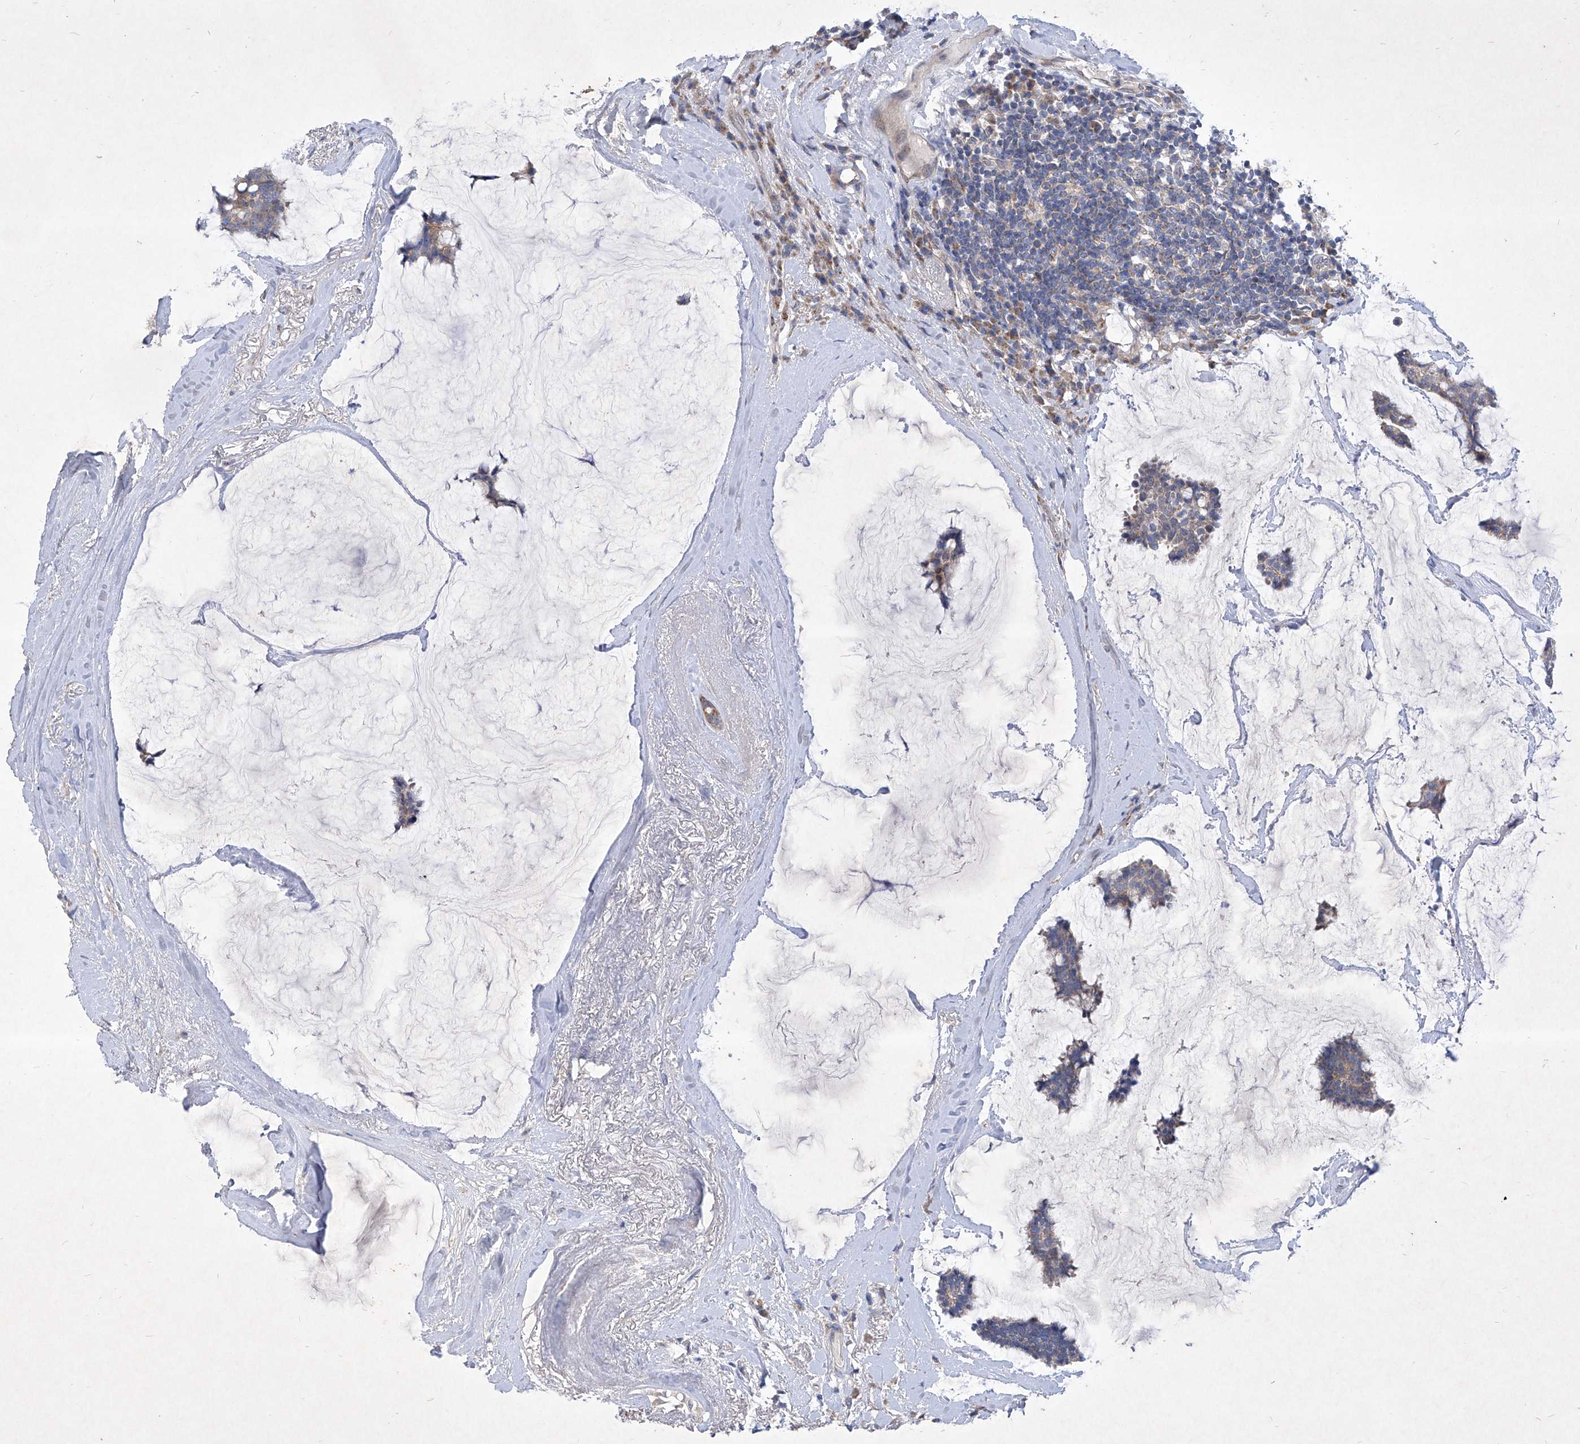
{"staining": {"intensity": "negative", "quantity": "none", "location": "none"}, "tissue": "breast cancer", "cell_type": "Tumor cells", "image_type": "cancer", "snomed": [{"axis": "morphology", "description": "Duct carcinoma"}, {"axis": "topography", "description": "Breast"}], "caption": "Immunohistochemical staining of human breast cancer (intraductal carcinoma) shows no significant expression in tumor cells.", "gene": "COQ3", "patient": {"sex": "female", "age": 93}}